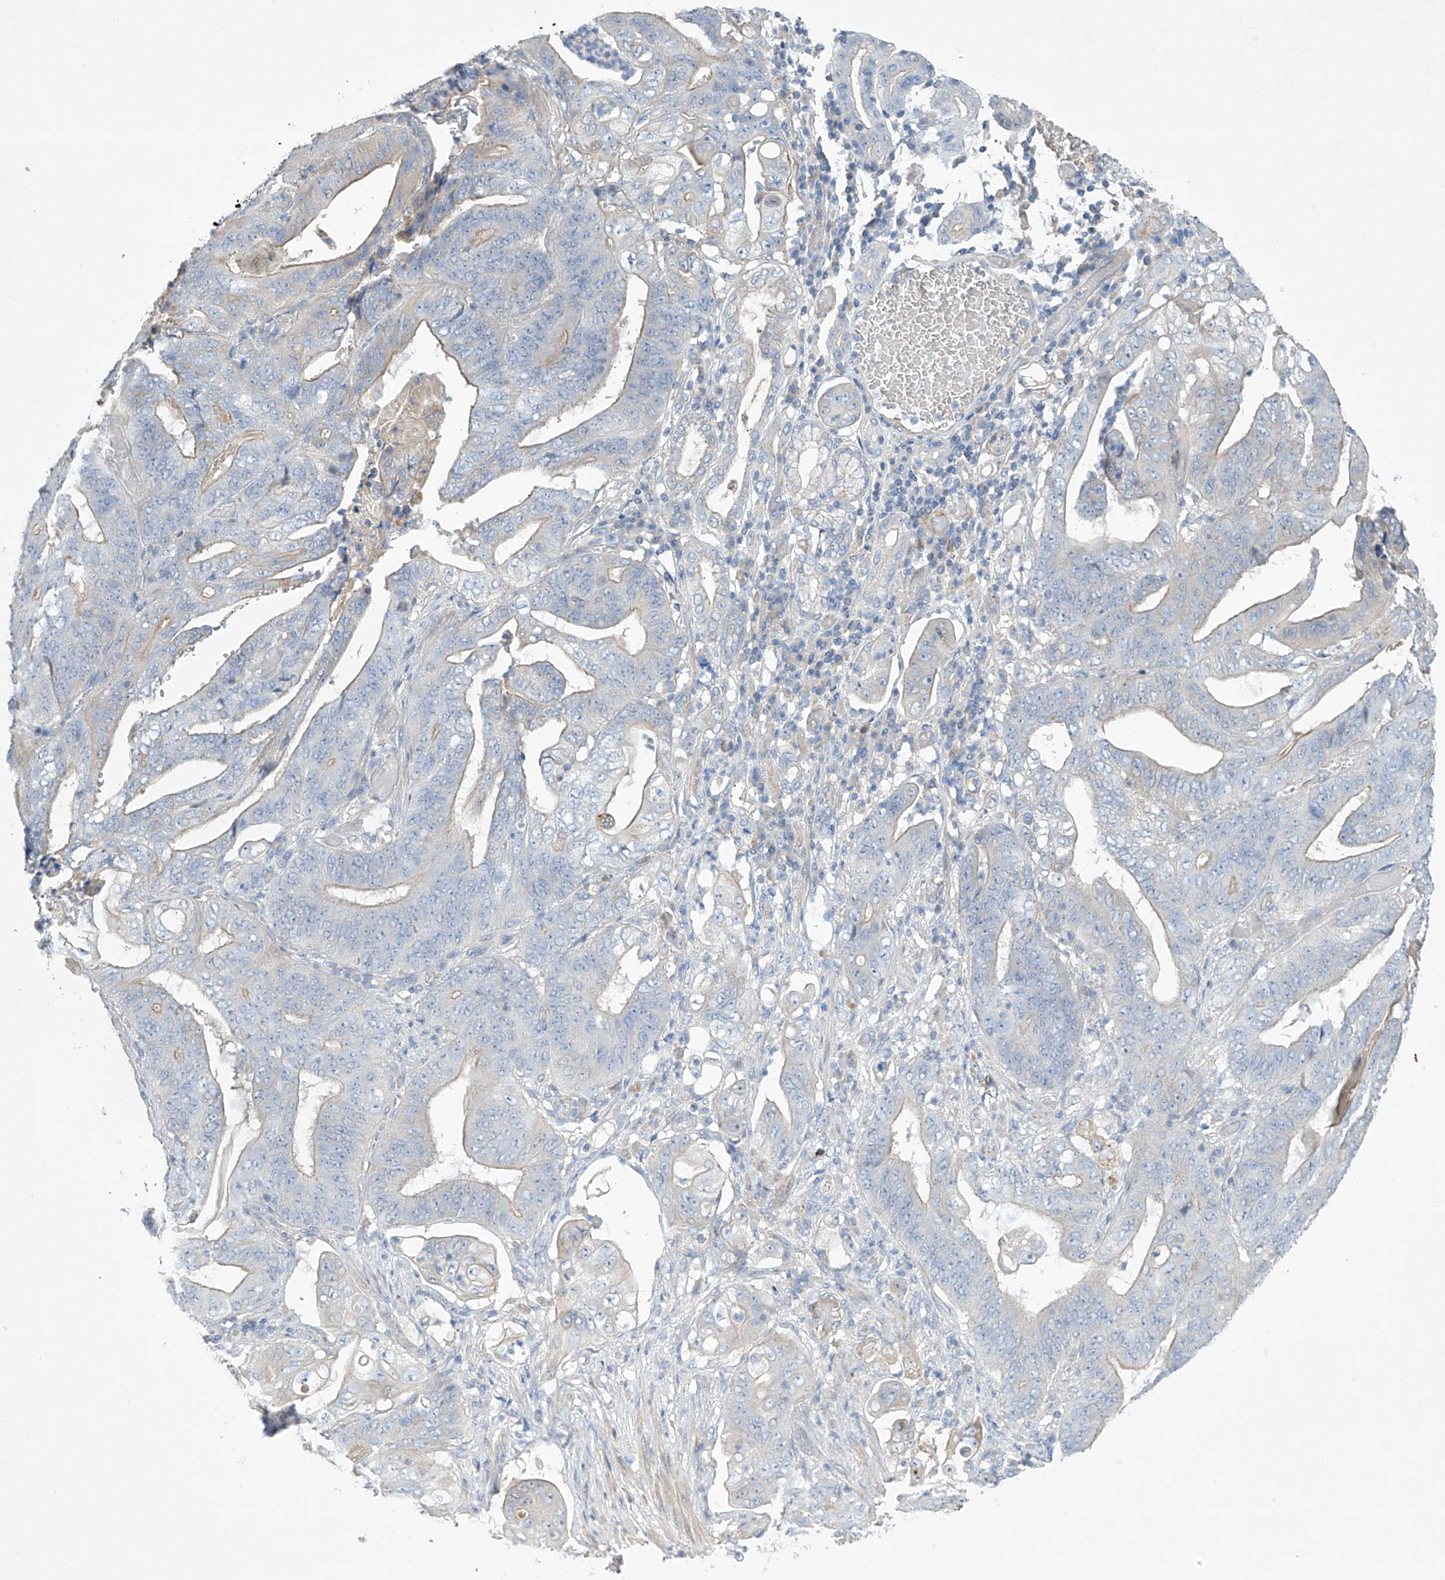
{"staining": {"intensity": "weak", "quantity": "<25%", "location": "cytoplasmic/membranous"}, "tissue": "stomach cancer", "cell_type": "Tumor cells", "image_type": "cancer", "snomed": [{"axis": "morphology", "description": "Adenocarcinoma, NOS"}, {"axis": "topography", "description": "Stomach"}], "caption": "Photomicrograph shows no protein positivity in tumor cells of stomach adenocarcinoma tissue.", "gene": "PRSS12", "patient": {"sex": "female", "age": 73}}